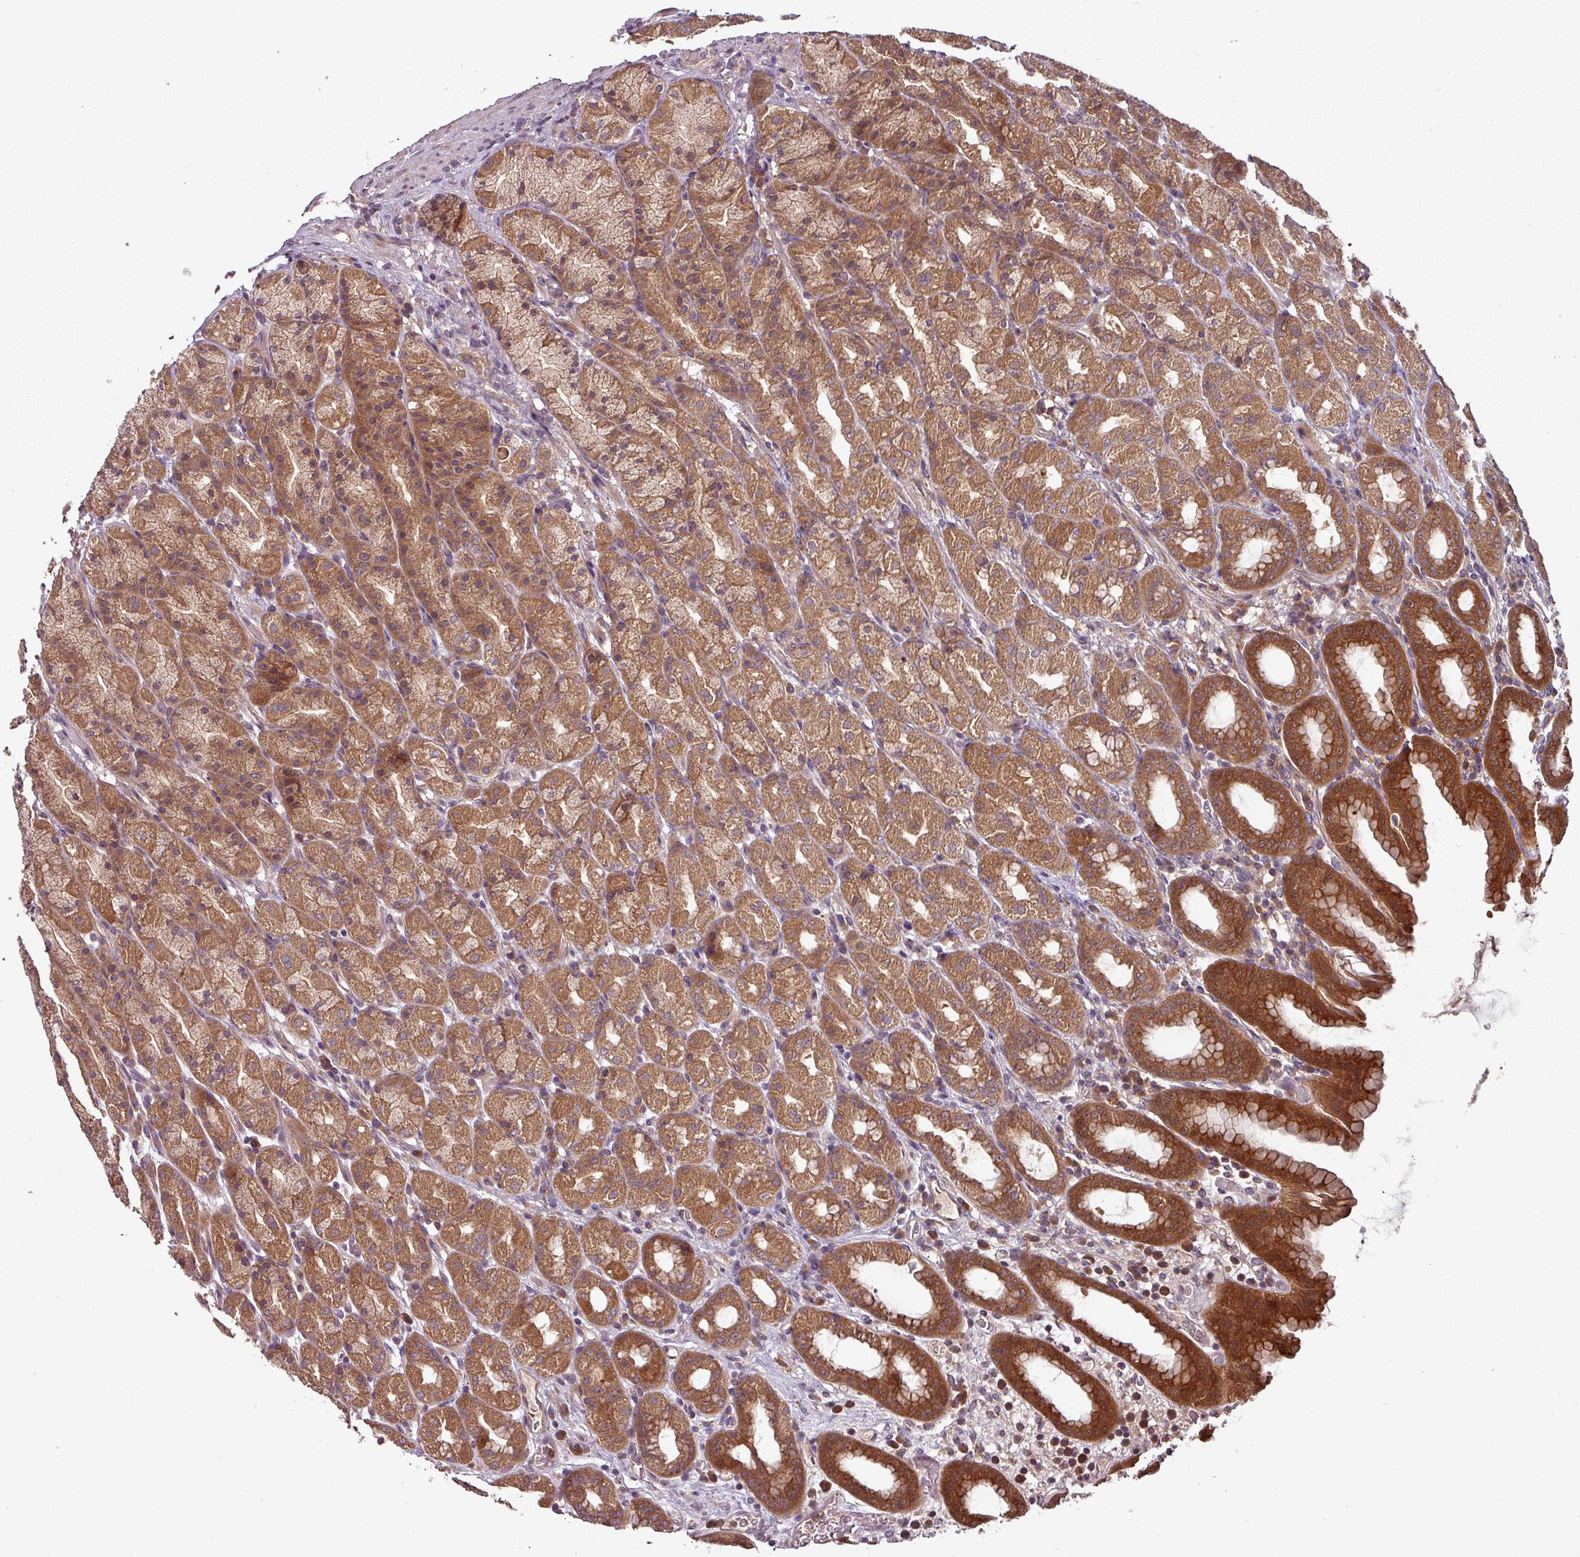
{"staining": {"intensity": "strong", "quantity": ">75%", "location": "cytoplasmic/membranous,nuclear"}, "tissue": "stomach", "cell_type": "Glandular cells", "image_type": "normal", "snomed": [{"axis": "morphology", "description": "Normal tissue, NOS"}, {"axis": "topography", "description": "Stomach, upper"}, {"axis": "topography", "description": "Stomach"}], "caption": "The immunohistochemical stain labels strong cytoplasmic/membranous,nuclear positivity in glandular cells of unremarkable stomach.", "gene": "GSKIP", "patient": {"sex": "male", "age": 68}}